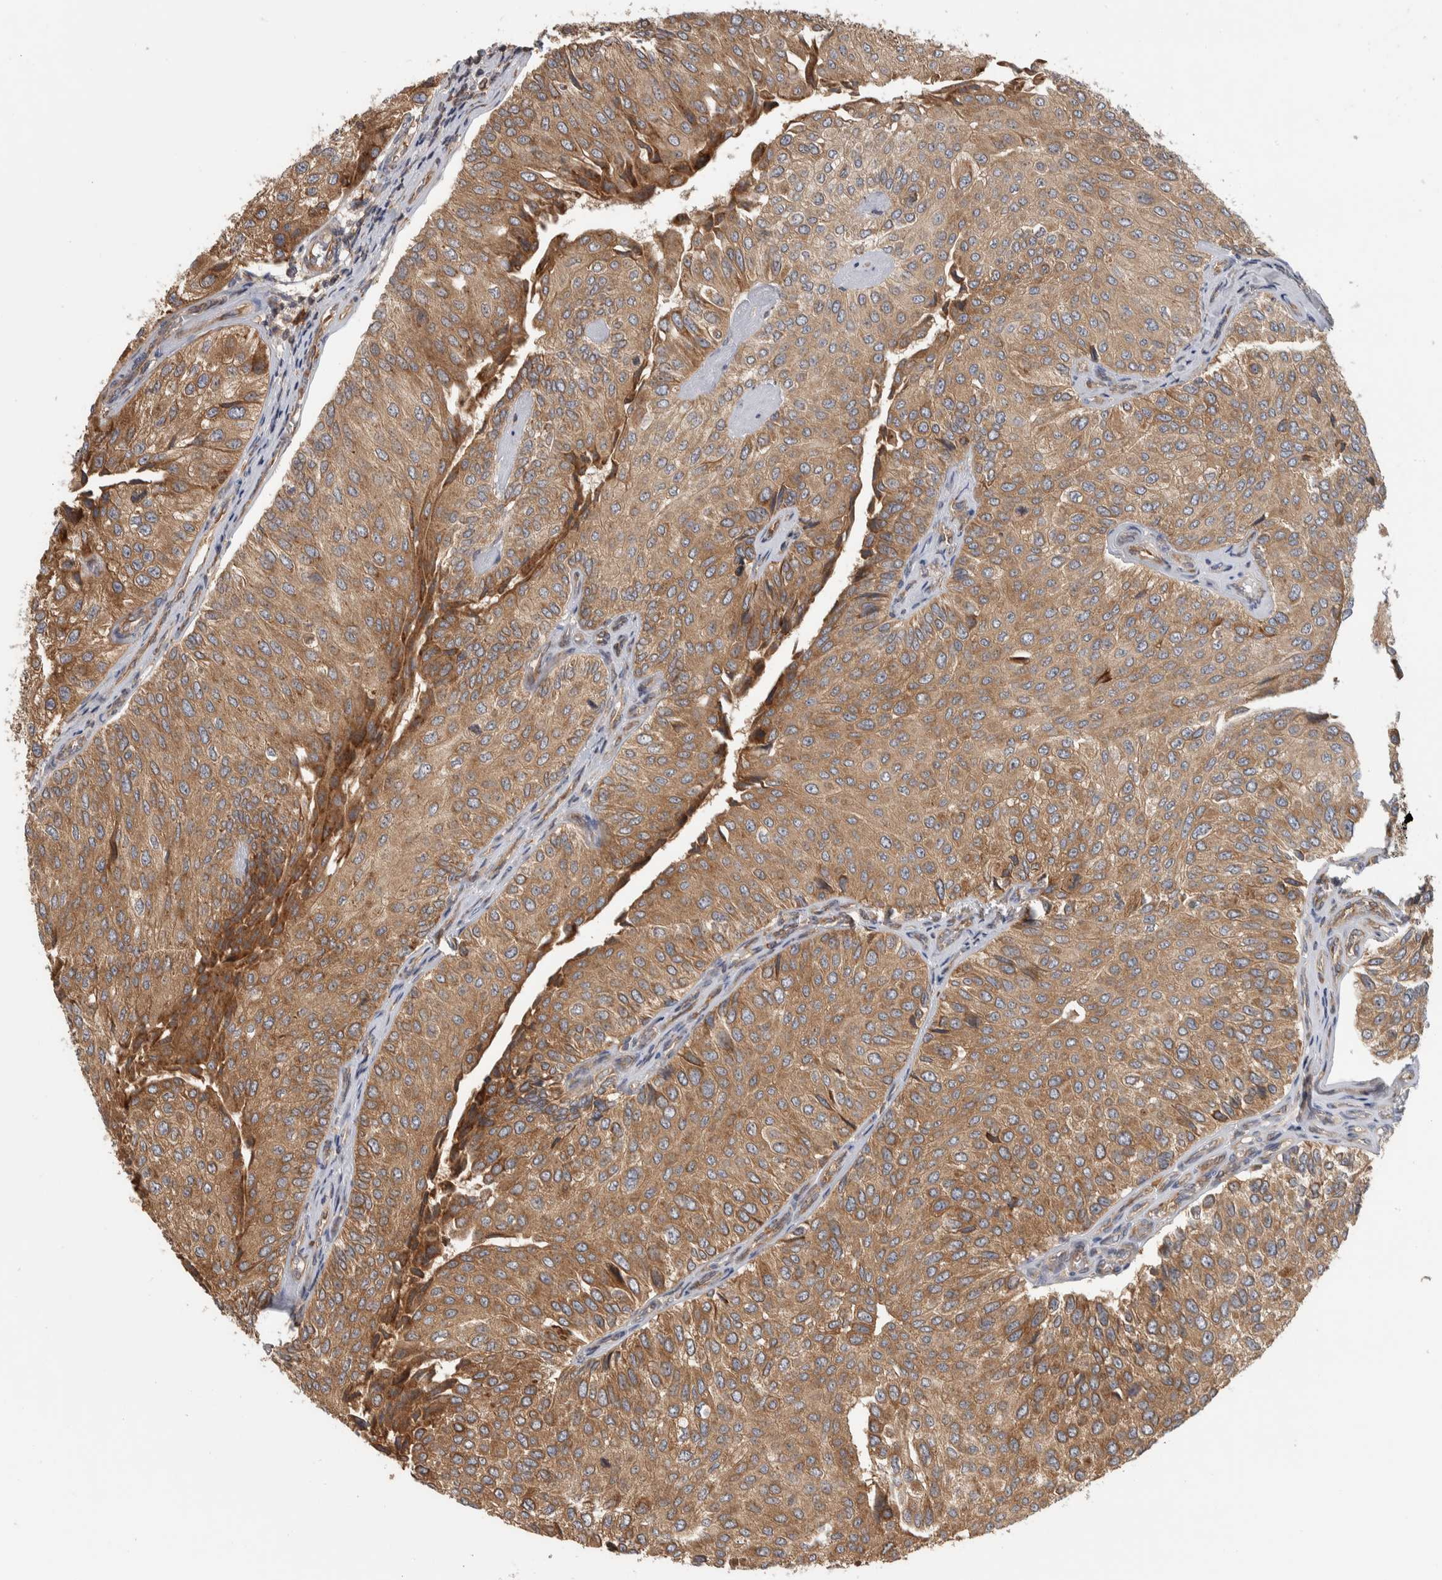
{"staining": {"intensity": "moderate", "quantity": ">75%", "location": "cytoplasmic/membranous"}, "tissue": "urothelial cancer", "cell_type": "Tumor cells", "image_type": "cancer", "snomed": [{"axis": "morphology", "description": "Urothelial carcinoma, High grade"}, {"axis": "topography", "description": "Kidney"}, {"axis": "topography", "description": "Urinary bladder"}], "caption": "The histopathology image reveals a brown stain indicating the presence of a protein in the cytoplasmic/membranous of tumor cells in urothelial cancer.", "gene": "EIF3H", "patient": {"sex": "male", "age": 77}}